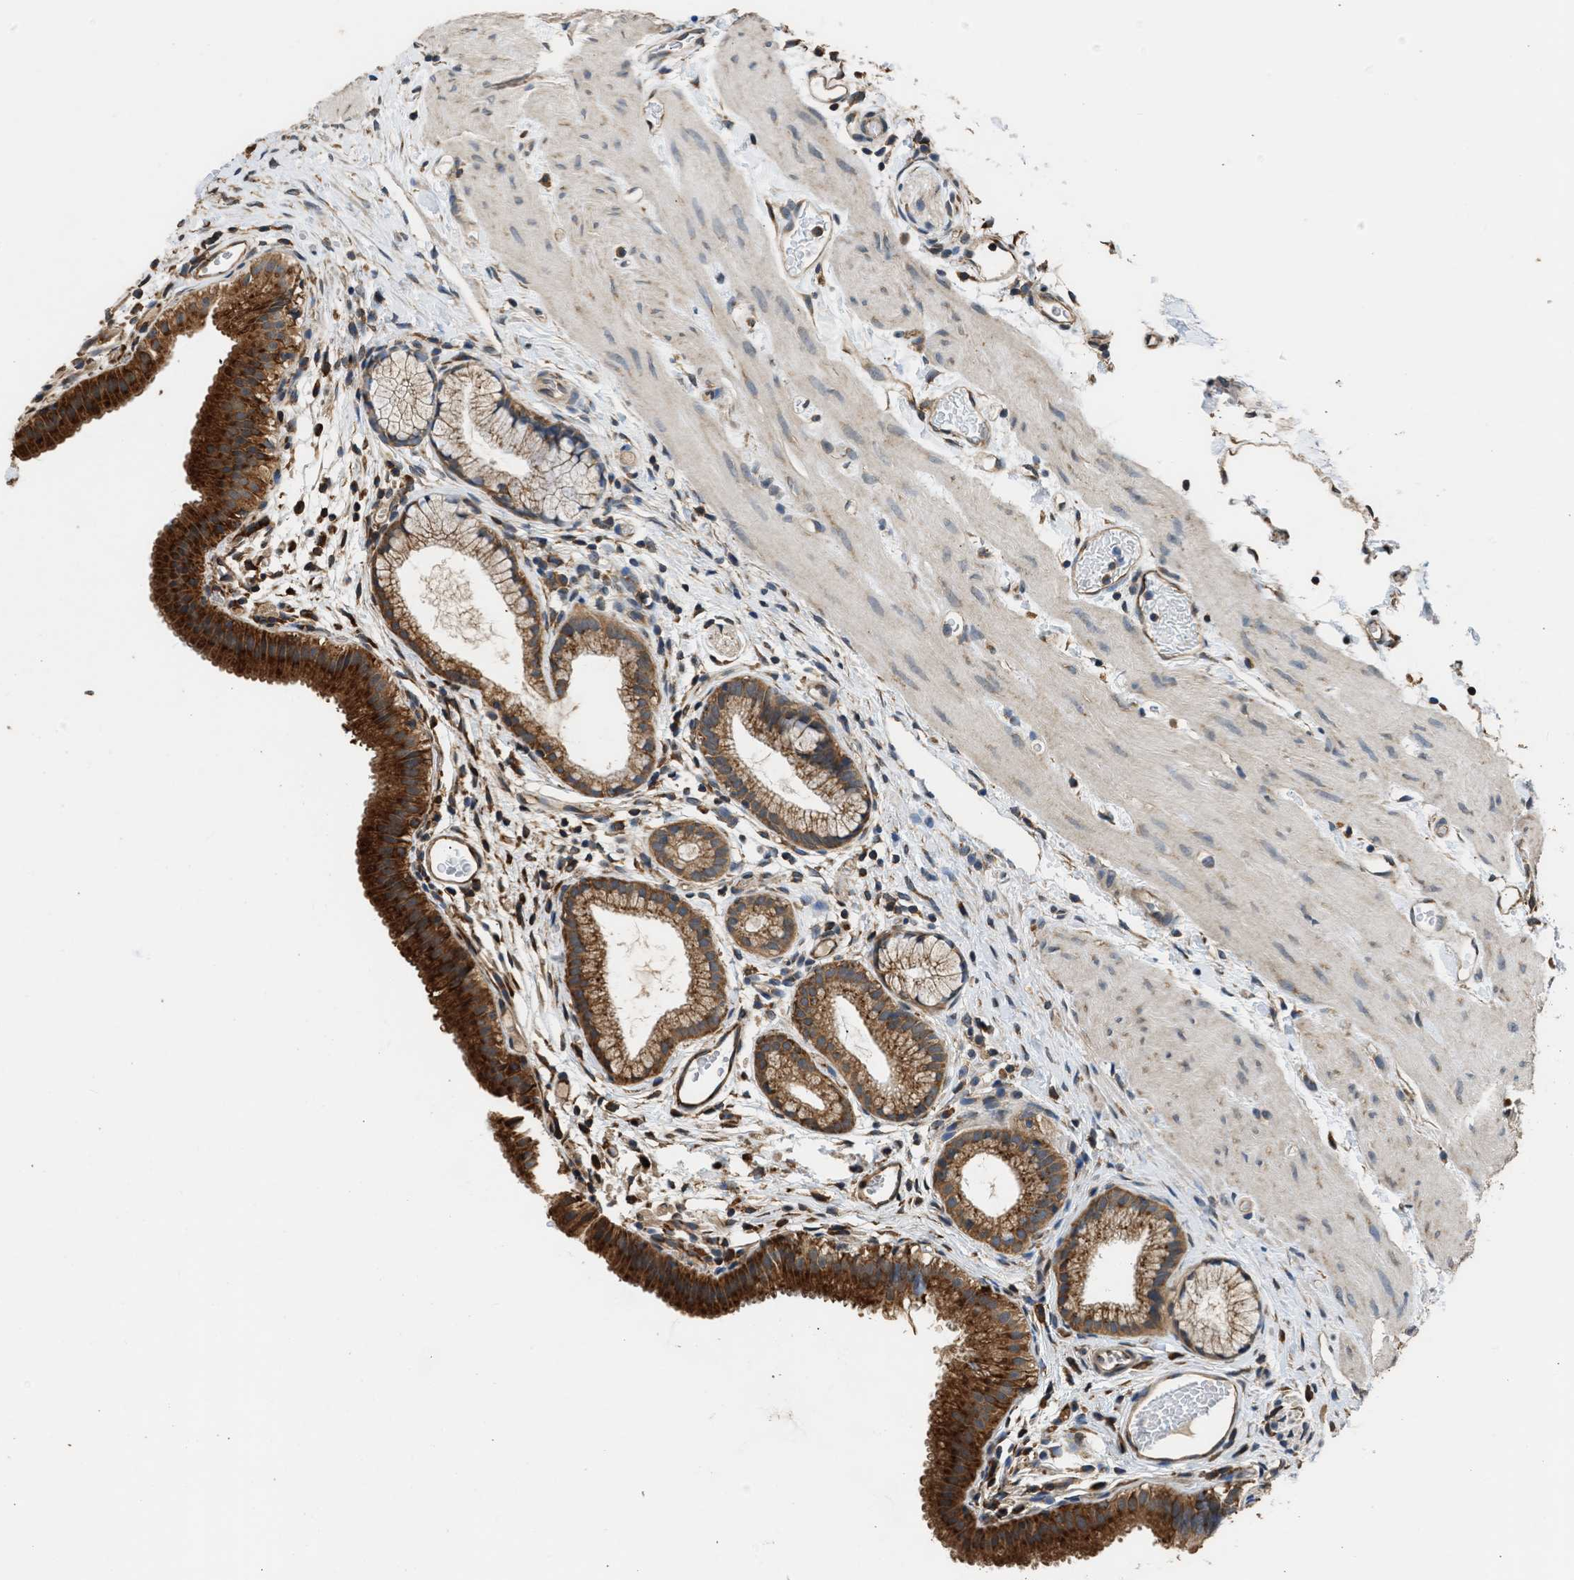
{"staining": {"intensity": "strong", "quantity": ">75%", "location": "cytoplasmic/membranous"}, "tissue": "gallbladder", "cell_type": "Glandular cells", "image_type": "normal", "snomed": [{"axis": "morphology", "description": "Normal tissue, NOS"}, {"axis": "topography", "description": "Gallbladder"}], "caption": "Protein staining of normal gallbladder demonstrates strong cytoplasmic/membranous positivity in about >75% of glandular cells.", "gene": "SLC36A4", "patient": {"sex": "female", "age": 26}}